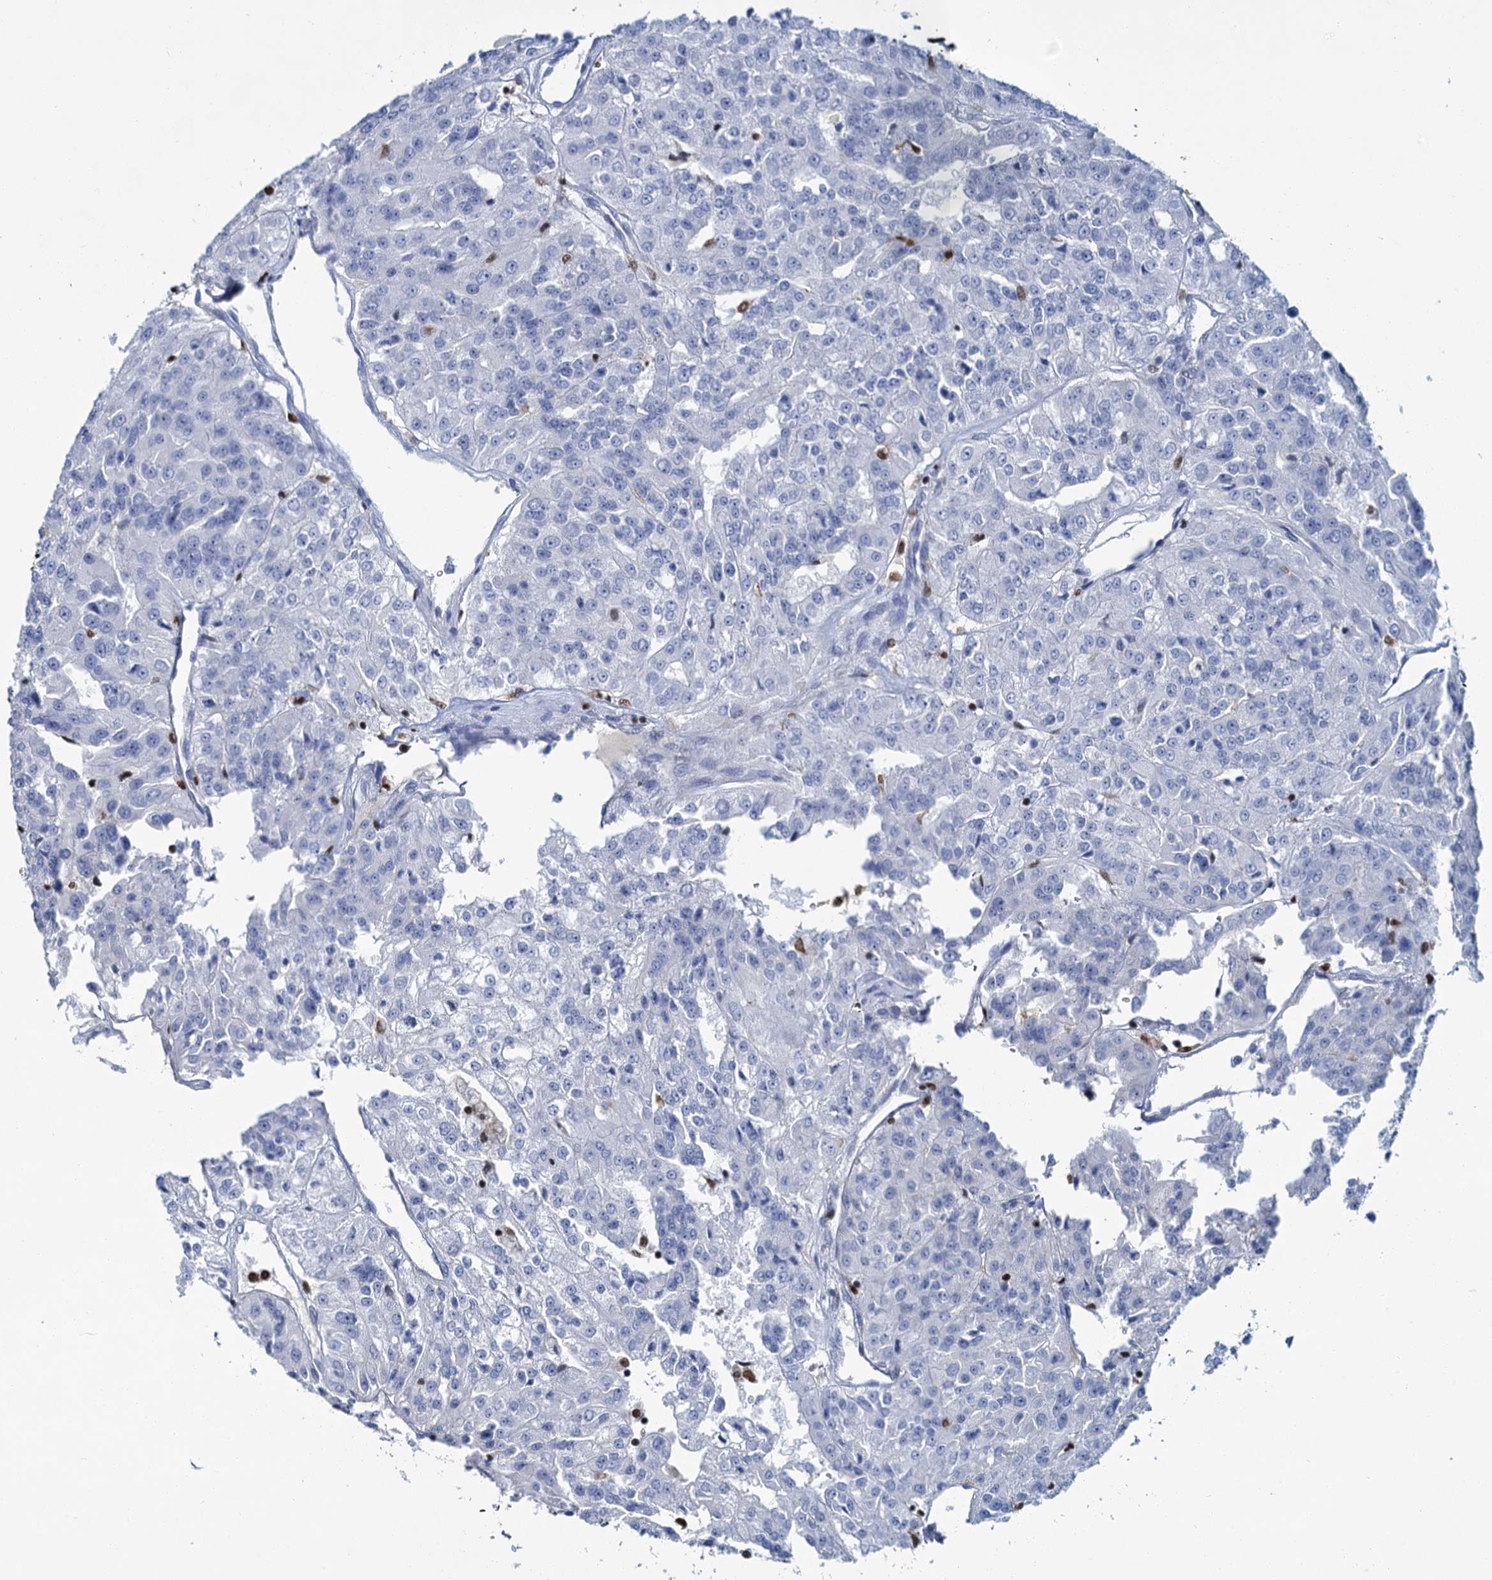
{"staining": {"intensity": "negative", "quantity": "none", "location": "none"}, "tissue": "renal cancer", "cell_type": "Tumor cells", "image_type": "cancer", "snomed": [{"axis": "morphology", "description": "Adenocarcinoma, NOS"}, {"axis": "topography", "description": "Kidney"}], "caption": "Renal cancer (adenocarcinoma) was stained to show a protein in brown. There is no significant staining in tumor cells. The staining is performed using DAB (3,3'-diaminobenzidine) brown chromogen with nuclei counter-stained in using hematoxylin.", "gene": "CELF2", "patient": {"sex": "female", "age": 63}}